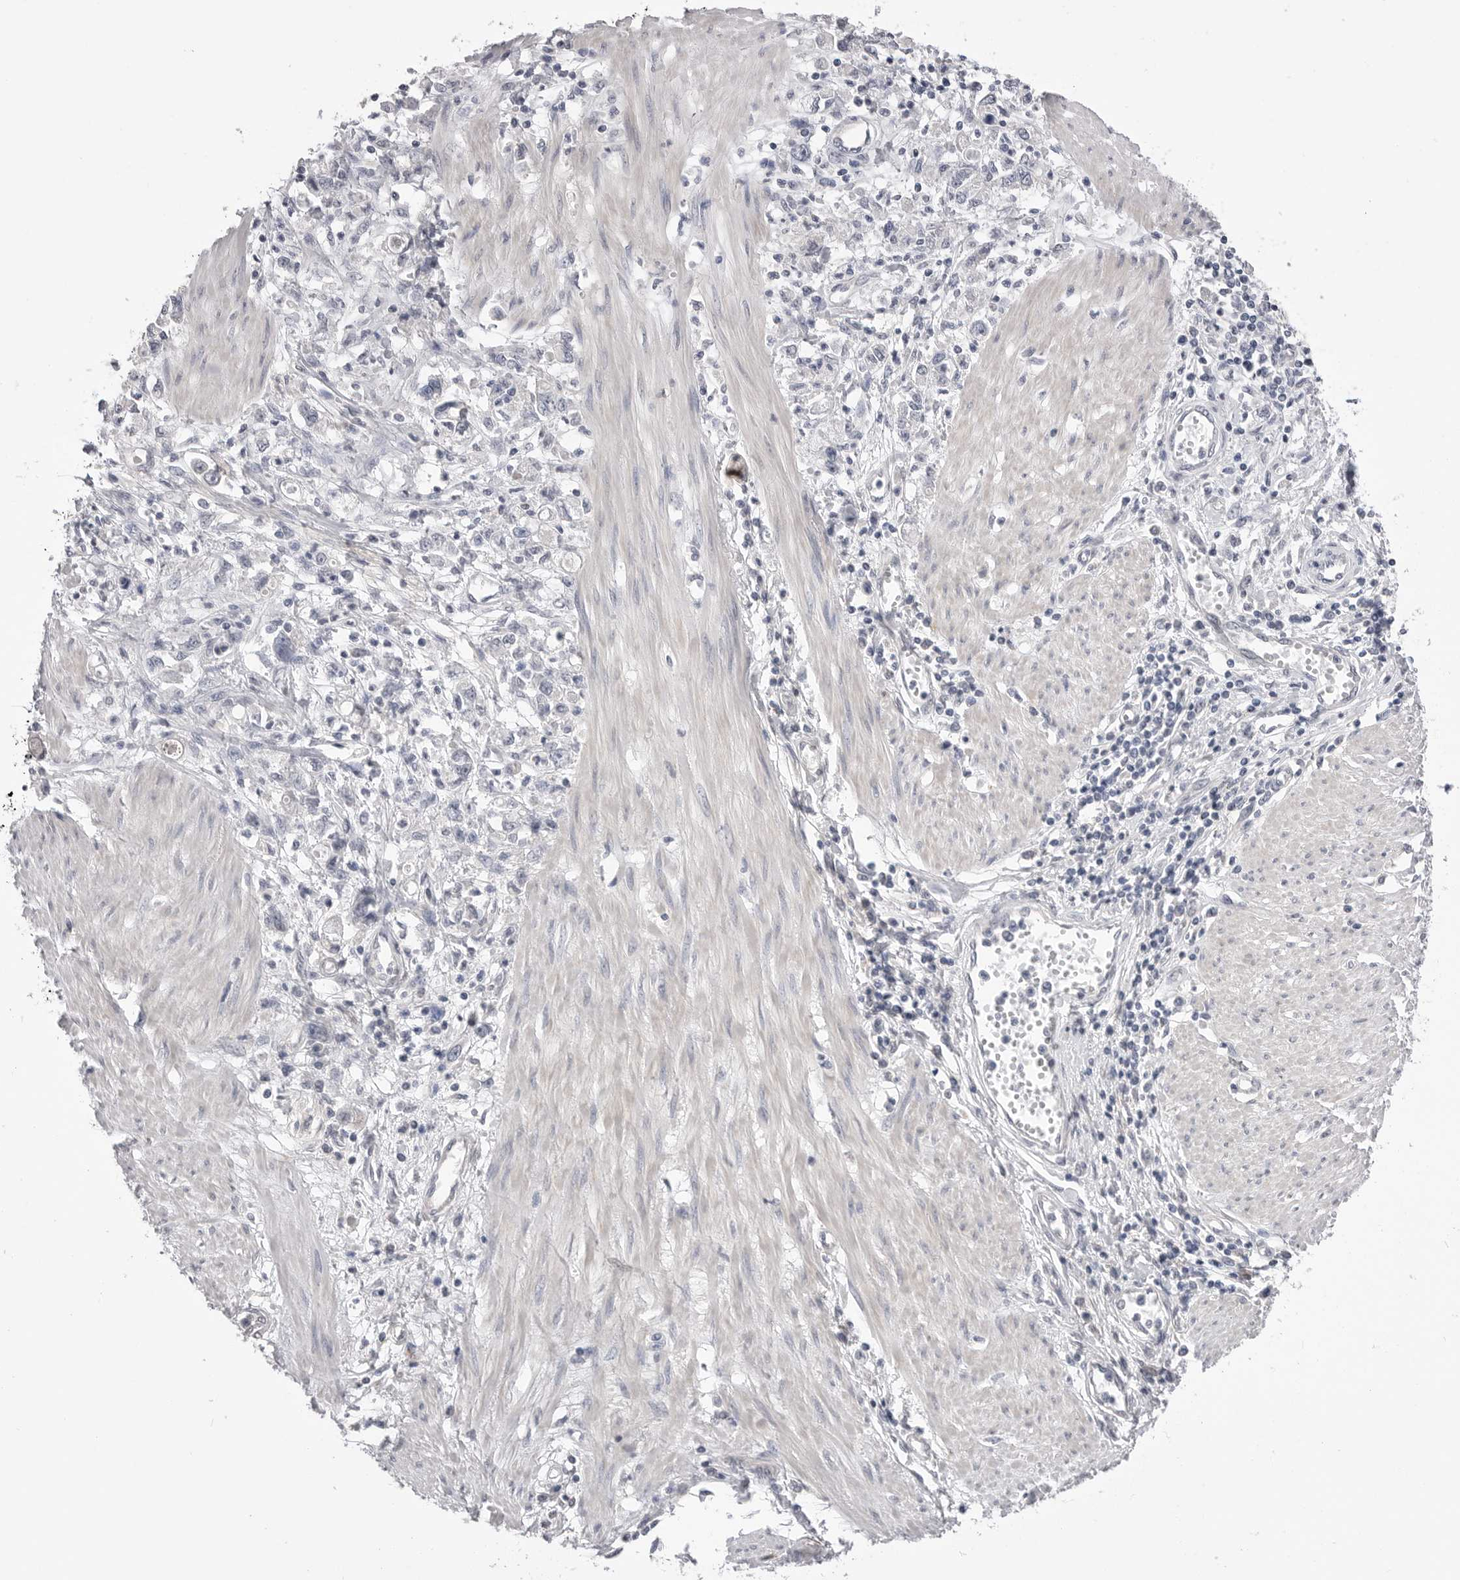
{"staining": {"intensity": "negative", "quantity": "none", "location": "none"}, "tissue": "stomach cancer", "cell_type": "Tumor cells", "image_type": "cancer", "snomed": [{"axis": "morphology", "description": "Adenocarcinoma, NOS"}, {"axis": "topography", "description": "Stomach"}], "caption": "High magnification brightfield microscopy of stomach adenocarcinoma stained with DAB (brown) and counterstained with hematoxylin (blue): tumor cells show no significant expression. (DAB (3,3'-diaminobenzidine) immunohistochemistry visualized using brightfield microscopy, high magnification).", "gene": "DLGAP3", "patient": {"sex": "female", "age": 76}}